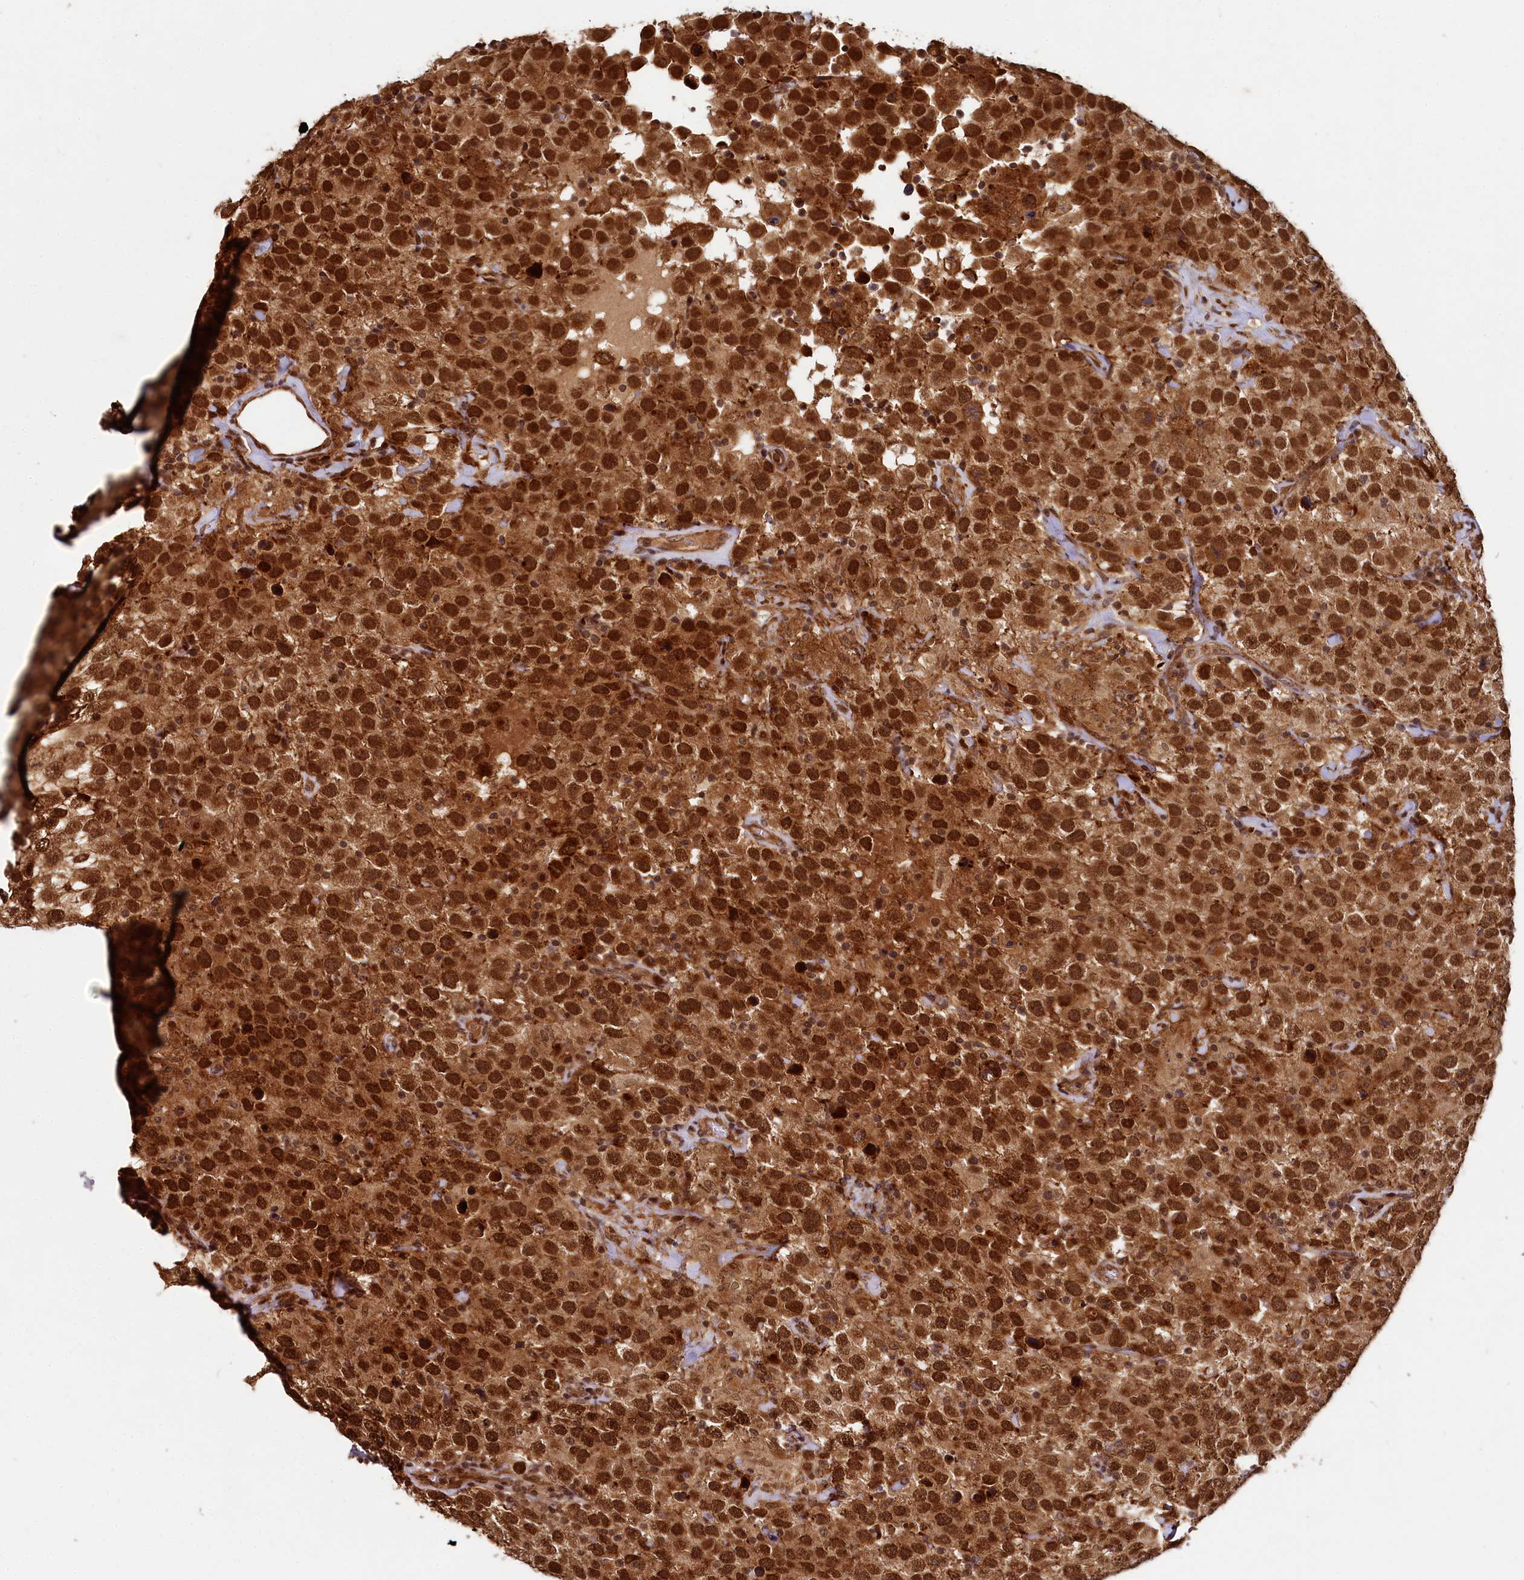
{"staining": {"intensity": "strong", "quantity": ">75%", "location": "nuclear"}, "tissue": "testis cancer", "cell_type": "Tumor cells", "image_type": "cancer", "snomed": [{"axis": "morphology", "description": "Seminoma, NOS"}, {"axis": "topography", "description": "Testis"}], "caption": "IHC (DAB) staining of seminoma (testis) reveals strong nuclear protein staining in approximately >75% of tumor cells.", "gene": "TRIM23", "patient": {"sex": "male", "age": 41}}